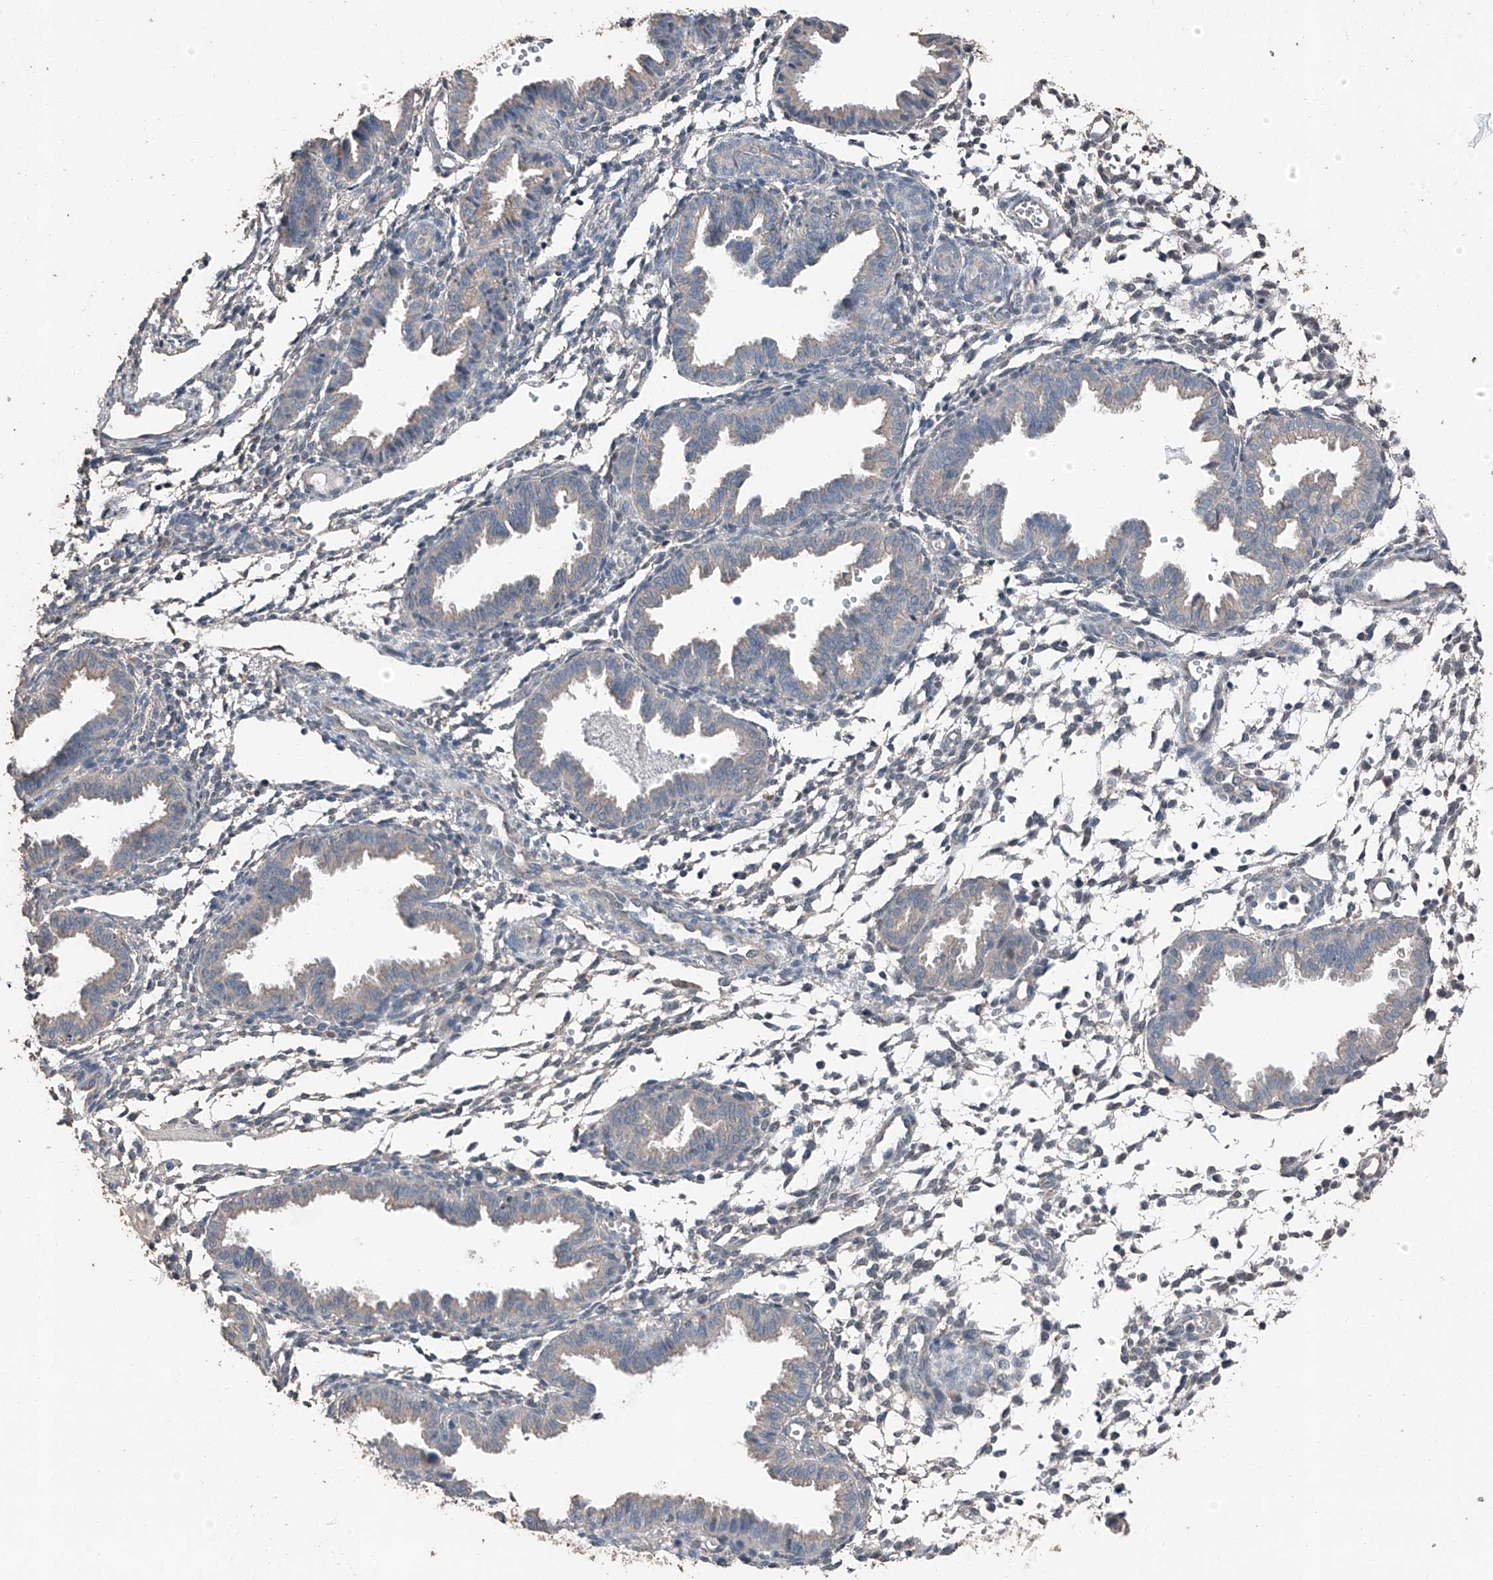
{"staining": {"intensity": "negative", "quantity": "none", "location": "none"}, "tissue": "endometrium", "cell_type": "Cells in endometrial stroma", "image_type": "normal", "snomed": [{"axis": "morphology", "description": "Normal tissue, NOS"}, {"axis": "topography", "description": "Endometrium"}], "caption": "An immunohistochemistry photomicrograph of unremarkable endometrium is shown. There is no staining in cells in endometrial stroma of endometrium. (Immunohistochemistry (ihc), brightfield microscopy, high magnification).", "gene": "MAMLD1", "patient": {"sex": "female", "age": 33}}